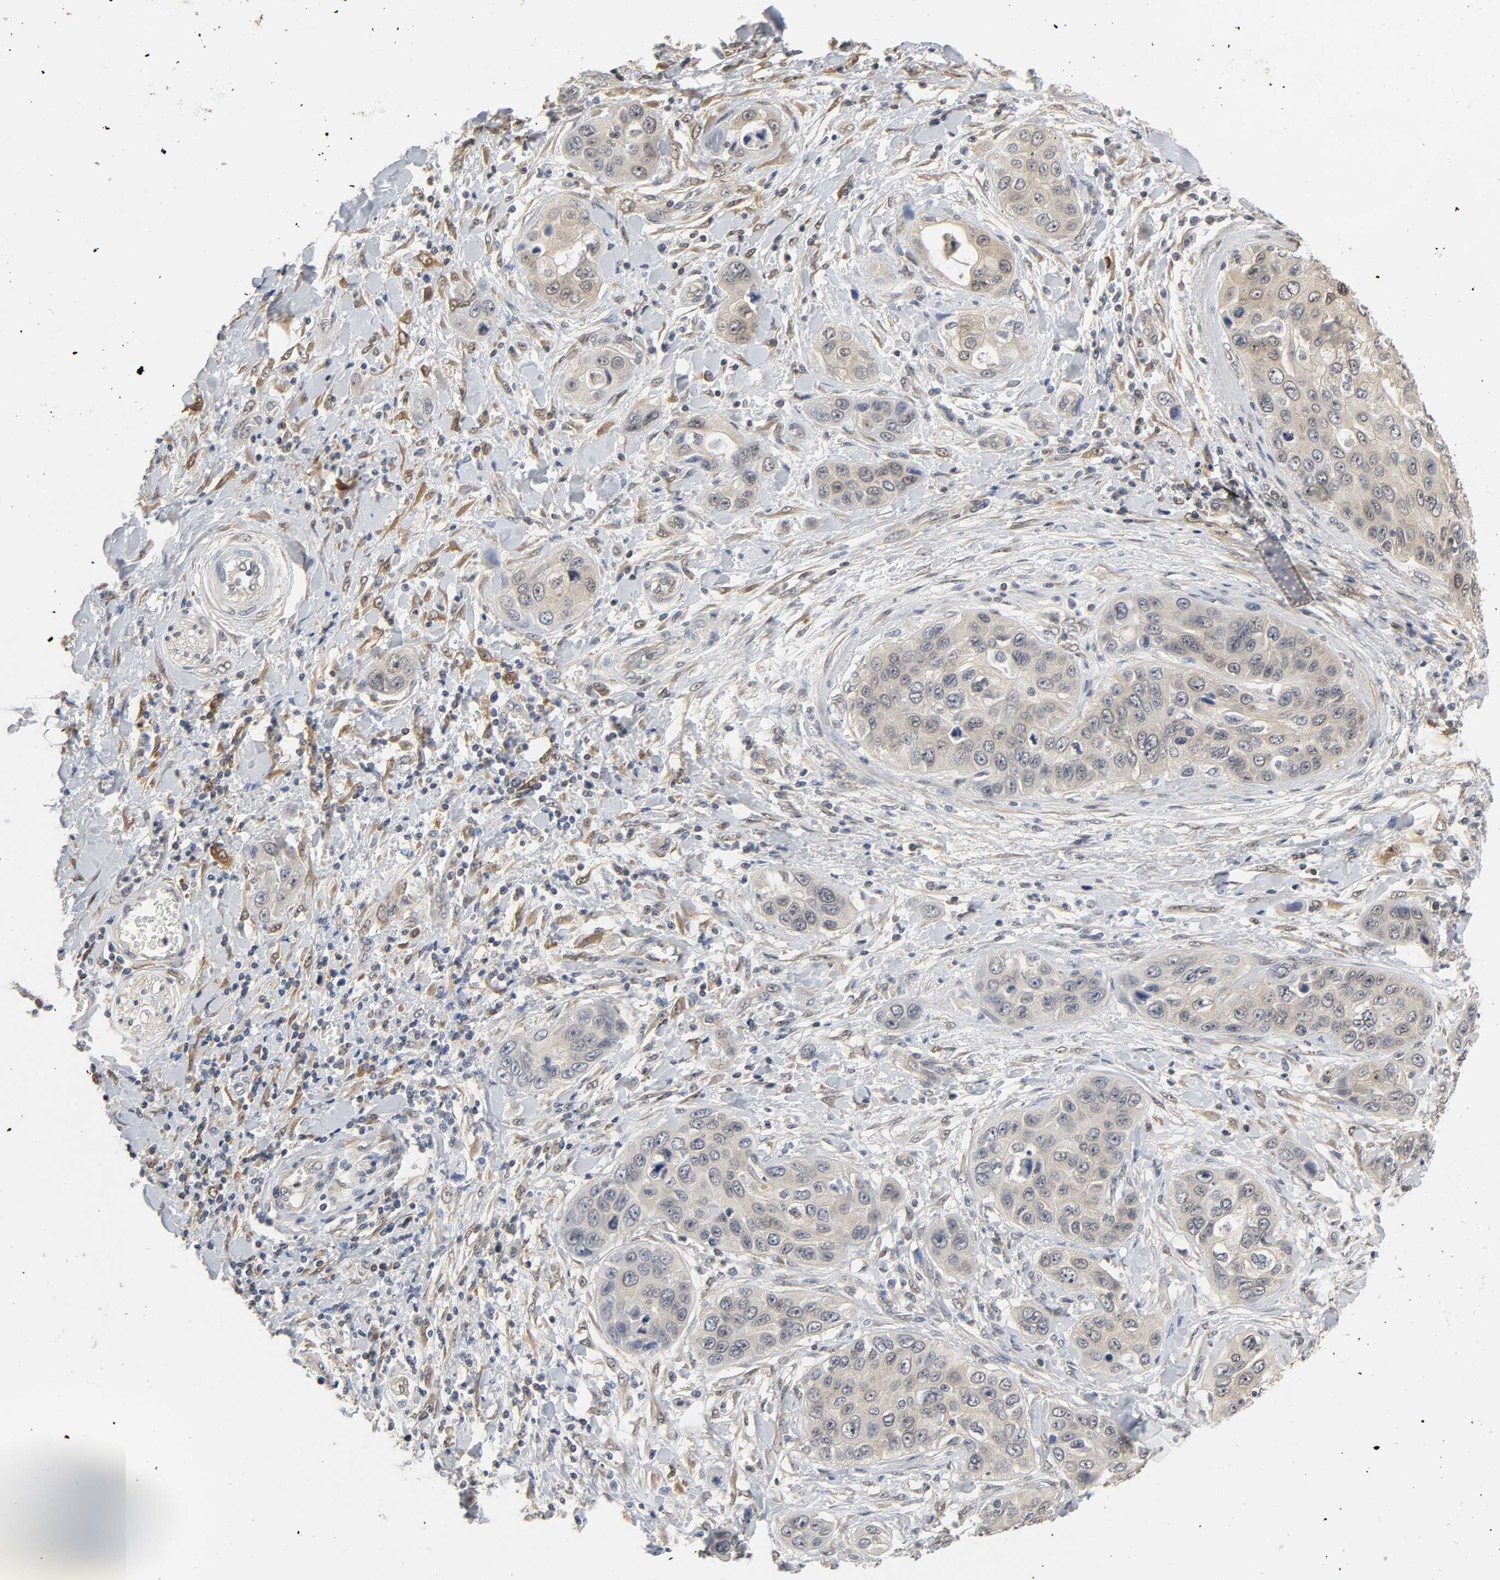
{"staining": {"intensity": "weak", "quantity": ">75%", "location": "cytoplasmic/membranous,nuclear"}, "tissue": "pancreatic cancer", "cell_type": "Tumor cells", "image_type": "cancer", "snomed": [{"axis": "morphology", "description": "Adenocarcinoma, NOS"}, {"axis": "topography", "description": "Pancreas"}], "caption": "Weak cytoplasmic/membranous and nuclear expression is seen in approximately >75% of tumor cells in pancreatic adenocarcinoma.", "gene": "MIF", "patient": {"sex": "female", "age": 70}}